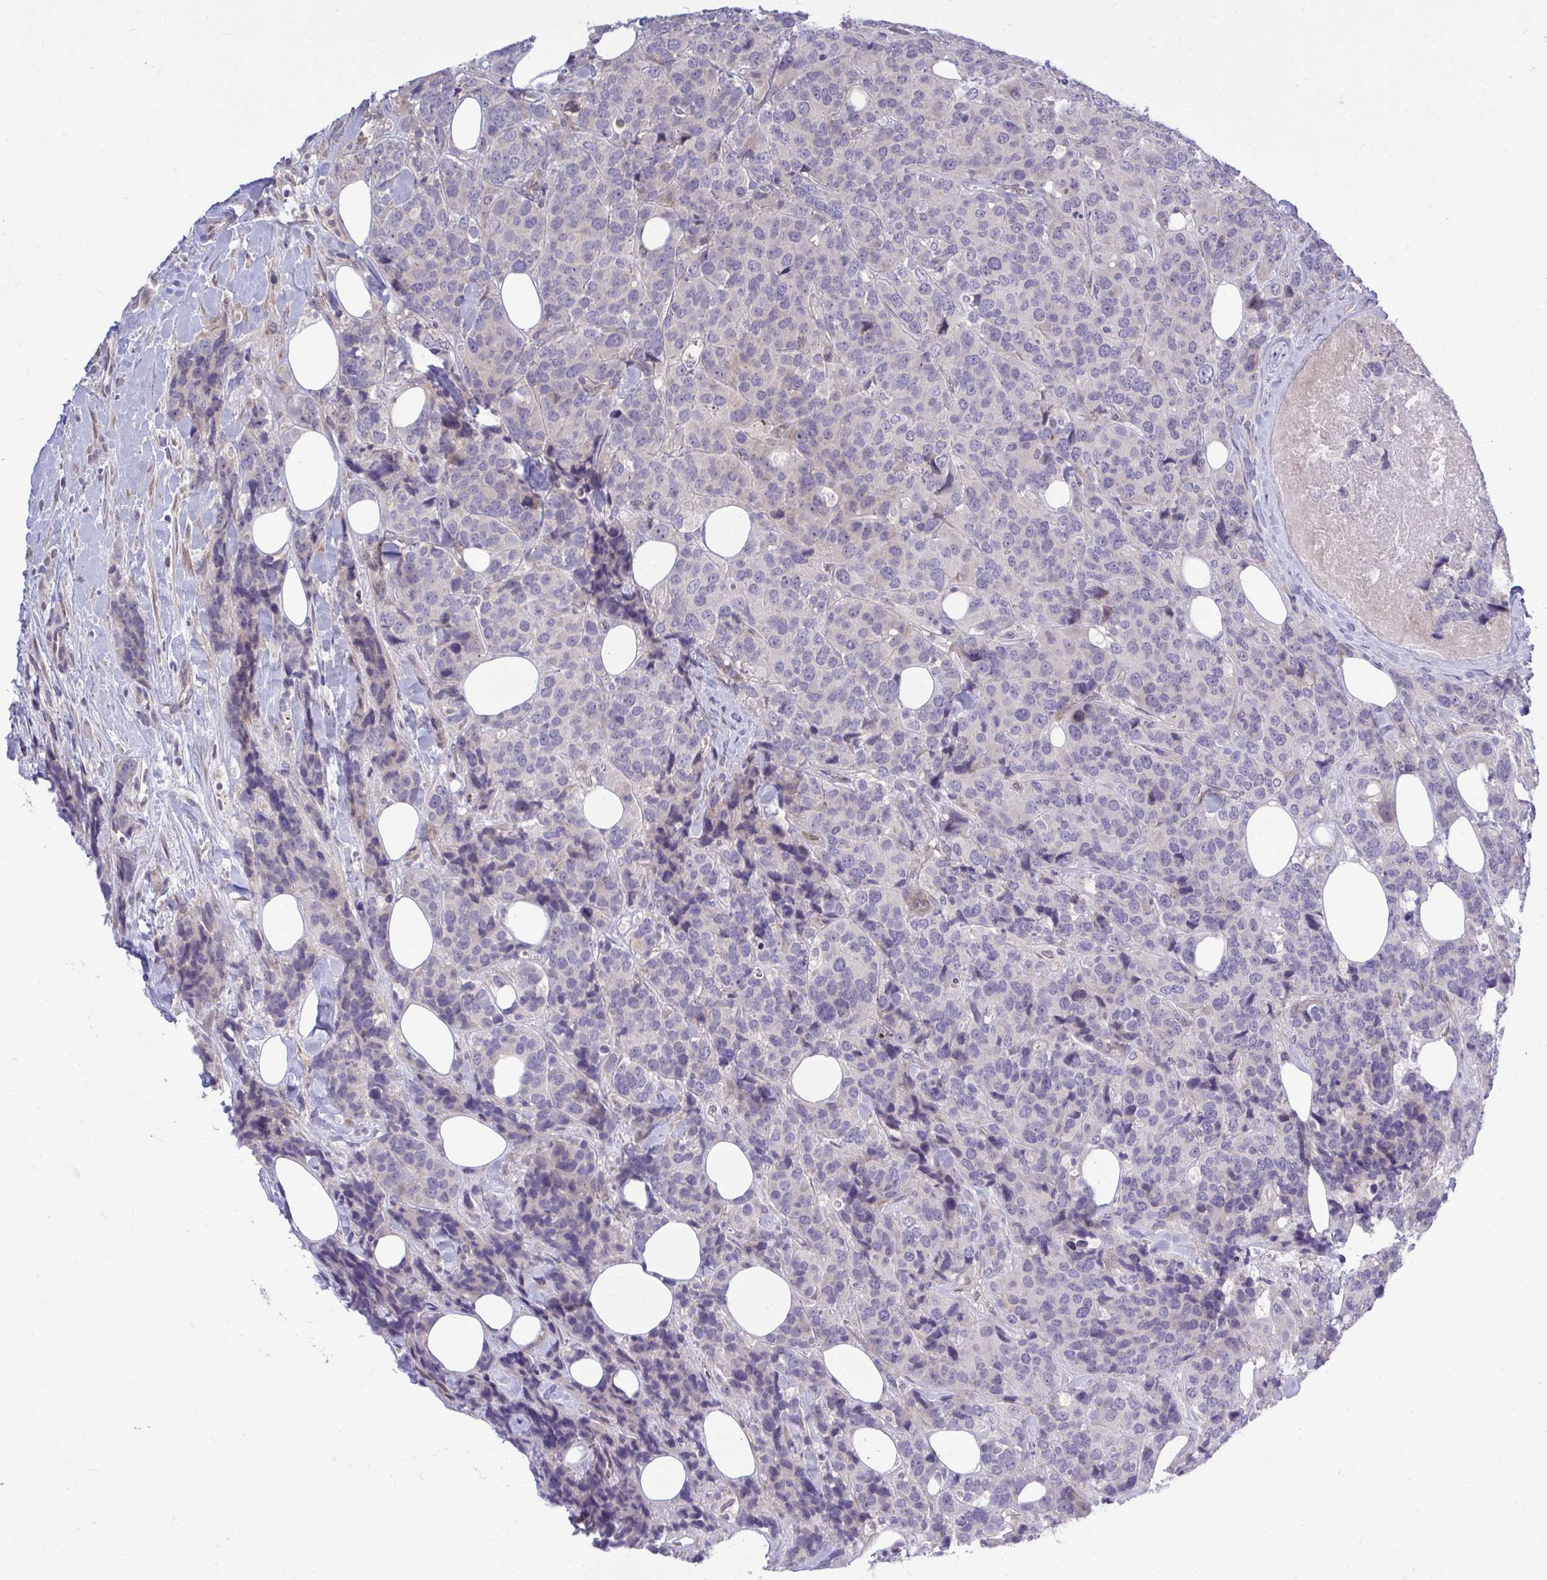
{"staining": {"intensity": "negative", "quantity": "none", "location": "none"}, "tissue": "breast cancer", "cell_type": "Tumor cells", "image_type": "cancer", "snomed": [{"axis": "morphology", "description": "Lobular carcinoma"}, {"axis": "topography", "description": "Breast"}], "caption": "A photomicrograph of human breast cancer (lobular carcinoma) is negative for staining in tumor cells. Brightfield microscopy of immunohistochemistry stained with DAB (brown) and hematoxylin (blue), captured at high magnification.", "gene": "HMBOX1", "patient": {"sex": "female", "age": 59}}